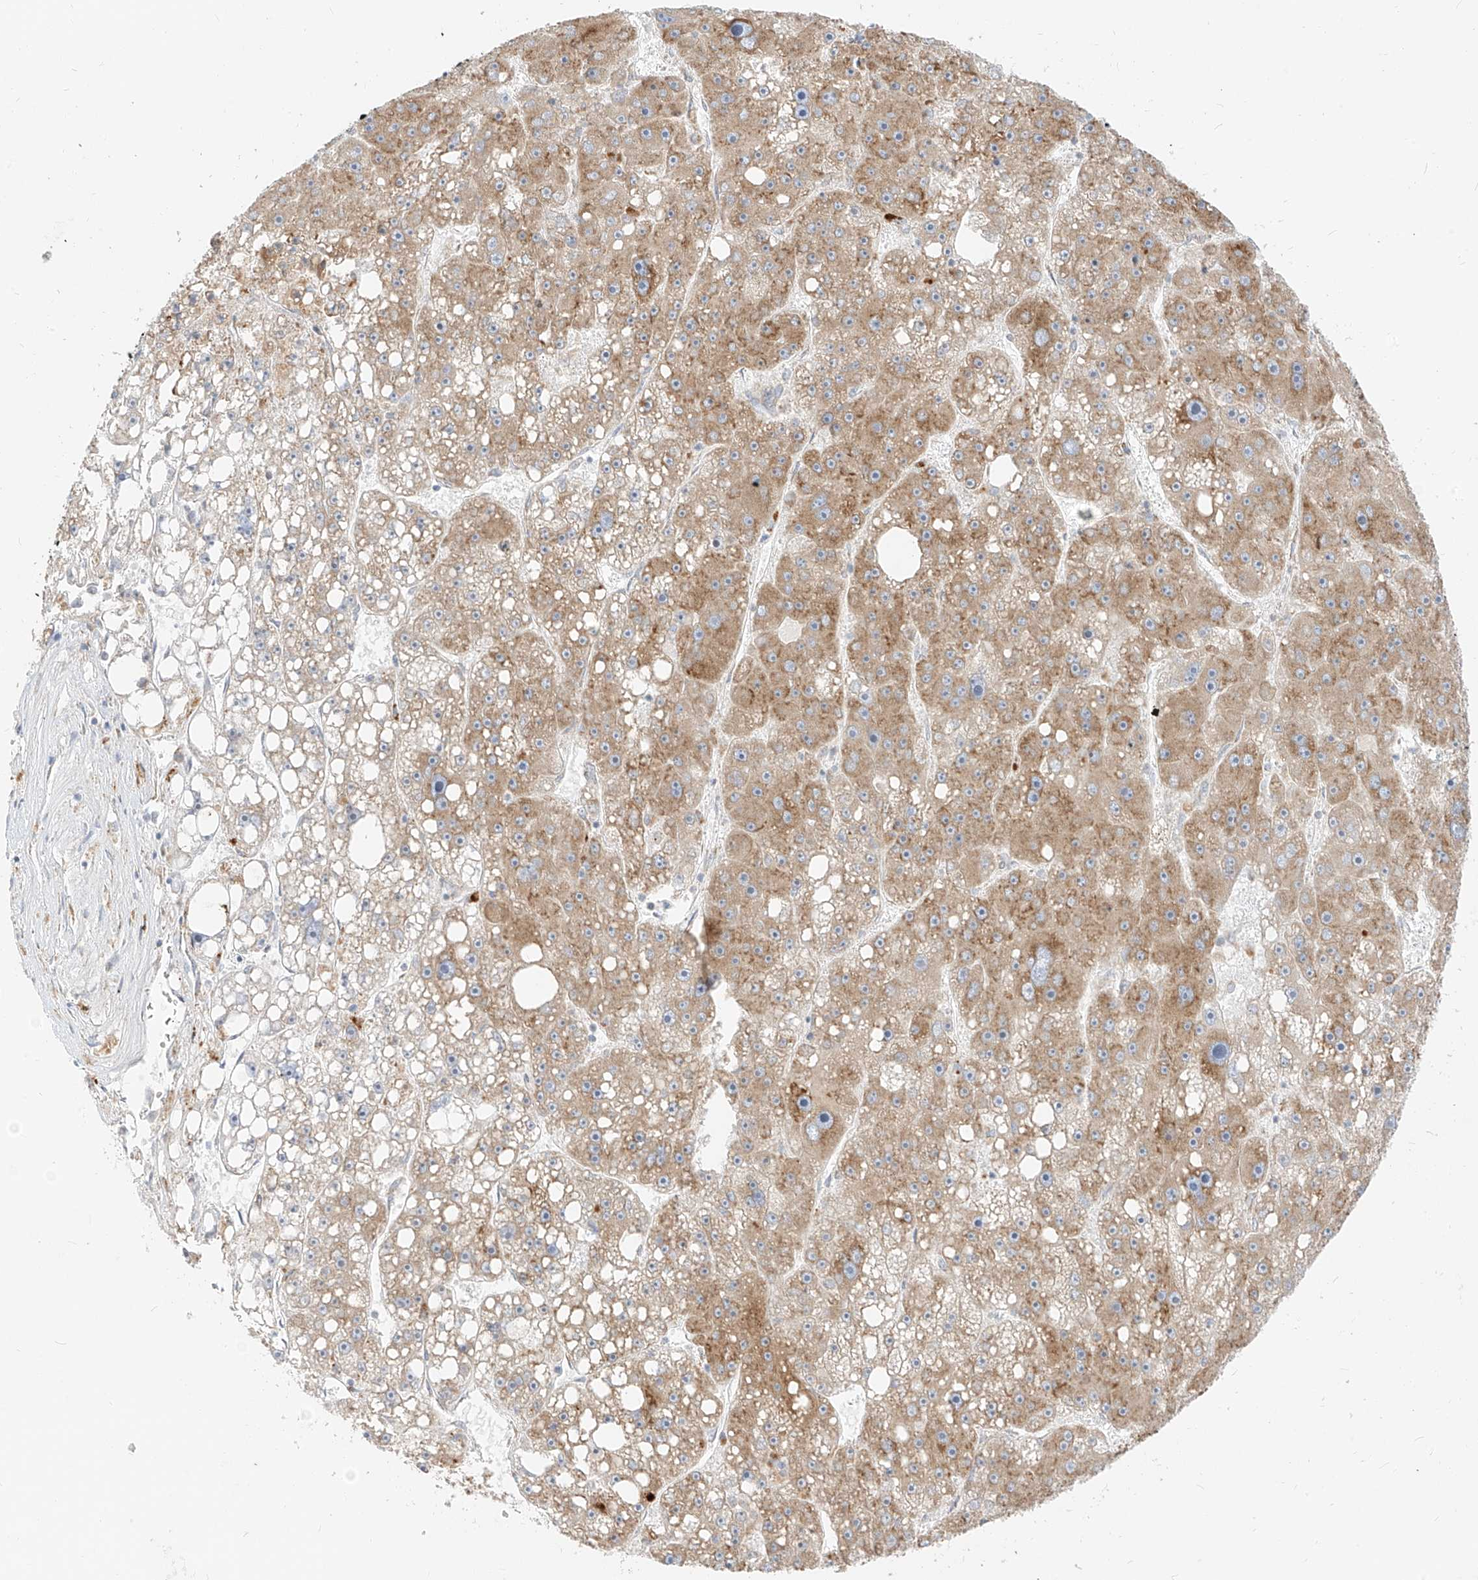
{"staining": {"intensity": "moderate", "quantity": ">75%", "location": "cytoplasmic/membranous"}, "tissue": "liver cancer", "cell_type": "Tumor cells", "image_type": "cancer", "snomed": [{"axis": "morphology", "description": "Carcinoma, Hepatocellular, NOS"}, {"axis": "topography", "description": "Liver"}], "caption": "Immunohistochemistry of liver cancer shows medium levels of moderate cytoplasmic/membranous expression in approximately >75% of tumor cells.", "gene": "STT3A", "patient": {"sex": "female", "age": 61}}